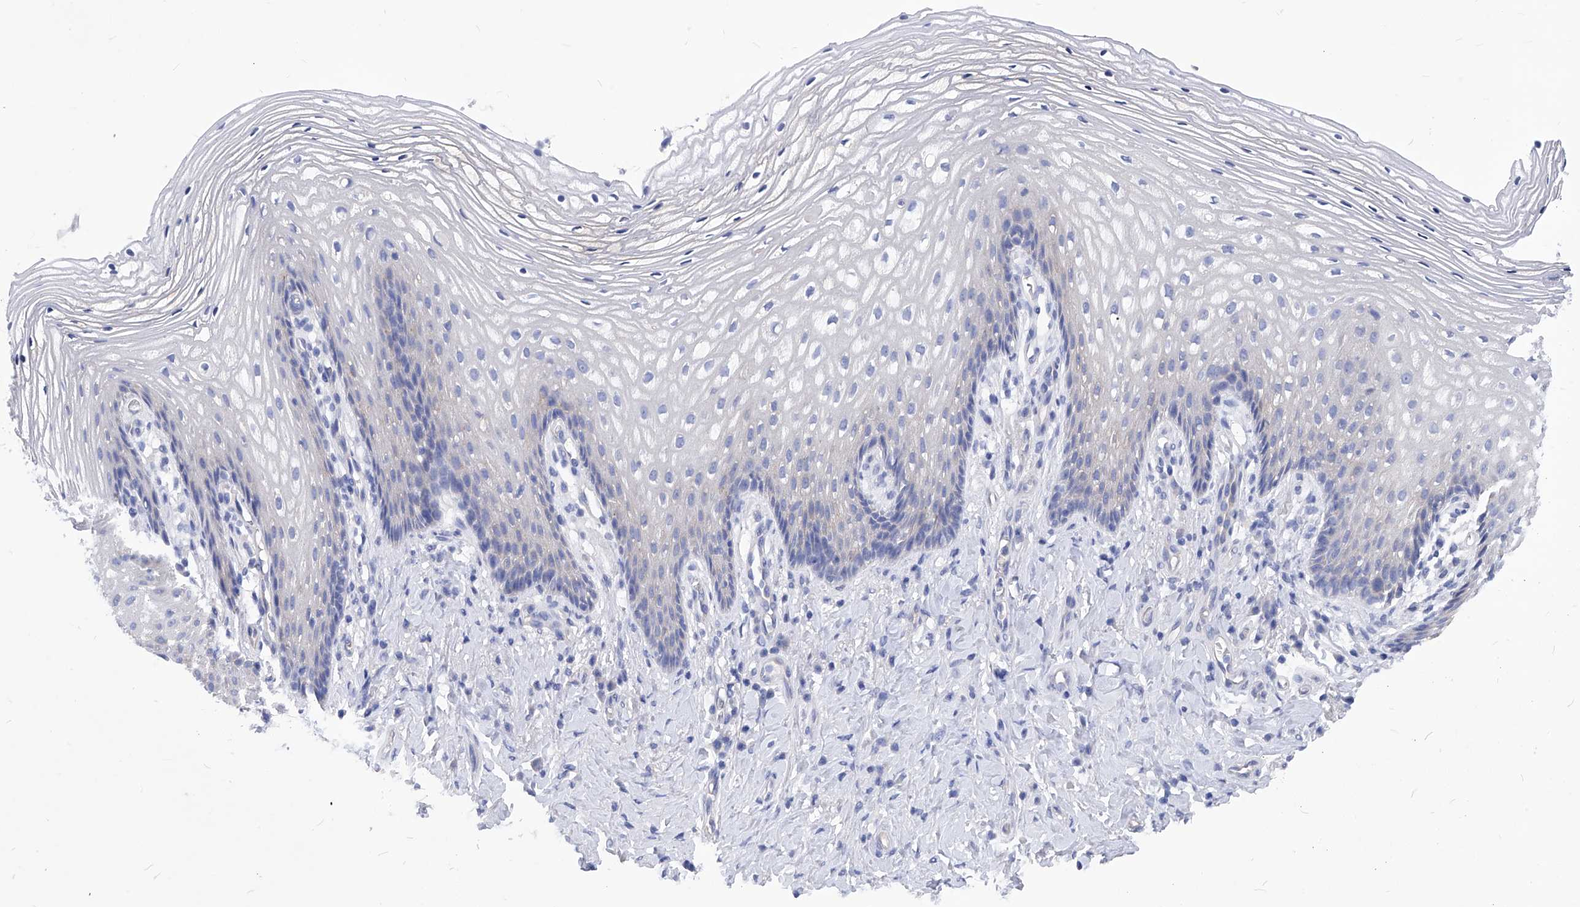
{"staining": {"intensity": "negative", "quantity": "none", "location": "none"}, "tissue": "vagina", "cell_type": "Squamous epithelial cells", "image_type": "normal", "snomed": [{"axis": "morphology", "description": "Normal tissue, NOS"}, {"axis": "topography", "description": "Vagina"}], "caption": "DAB immunohistochemical staining of normal vagina exhibits no significant expression in squamous epithelial cells.", "gene": "XPNPEP1", "patient": {"sex": "female", "age": 60}}